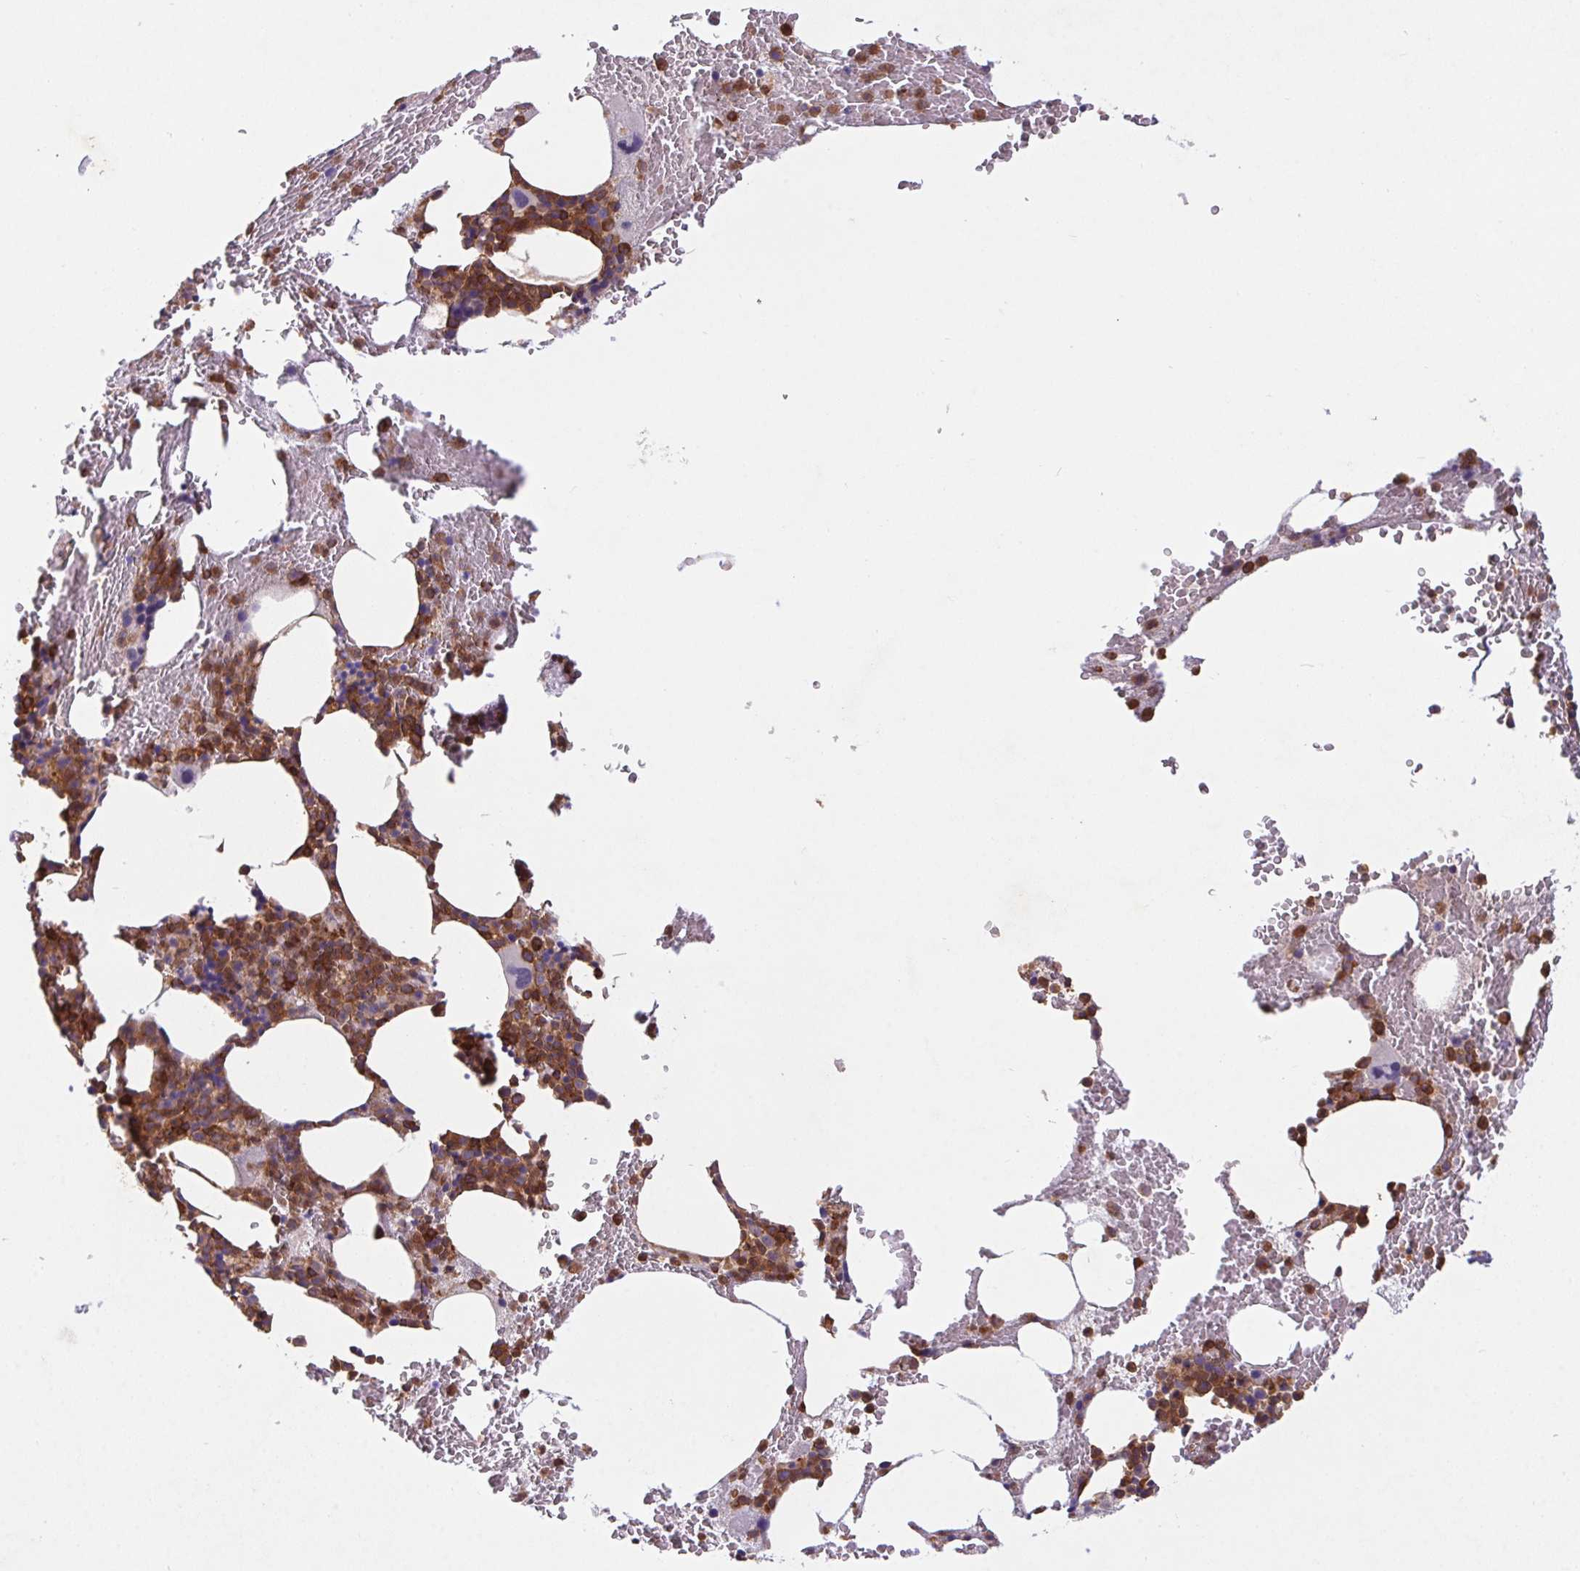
{"staining": {"intensity": "strong", "quantity": "25%-75%", "location": "cytoplasmic/membranous"}, "tissue": "bone marrow", "cell_type": "Hematopoietic cells", "image_type": "normal", "snomed": [{"axis": "morphology", "description": "Normal tissue, NOS"}, {"axis": "topography", "description": "Bone marrow"}], "caption": "Hematopoietic cells display high levels of strong cytoplasmic/membranous positivity in approximately 25%-75% of cells in unremarkable bone marrow. Ihc stains the protein of interest in brown and the nuclei are stained blue.", "gene": "APBB1IP", "patient": {"sex": "male", "age": 89}}